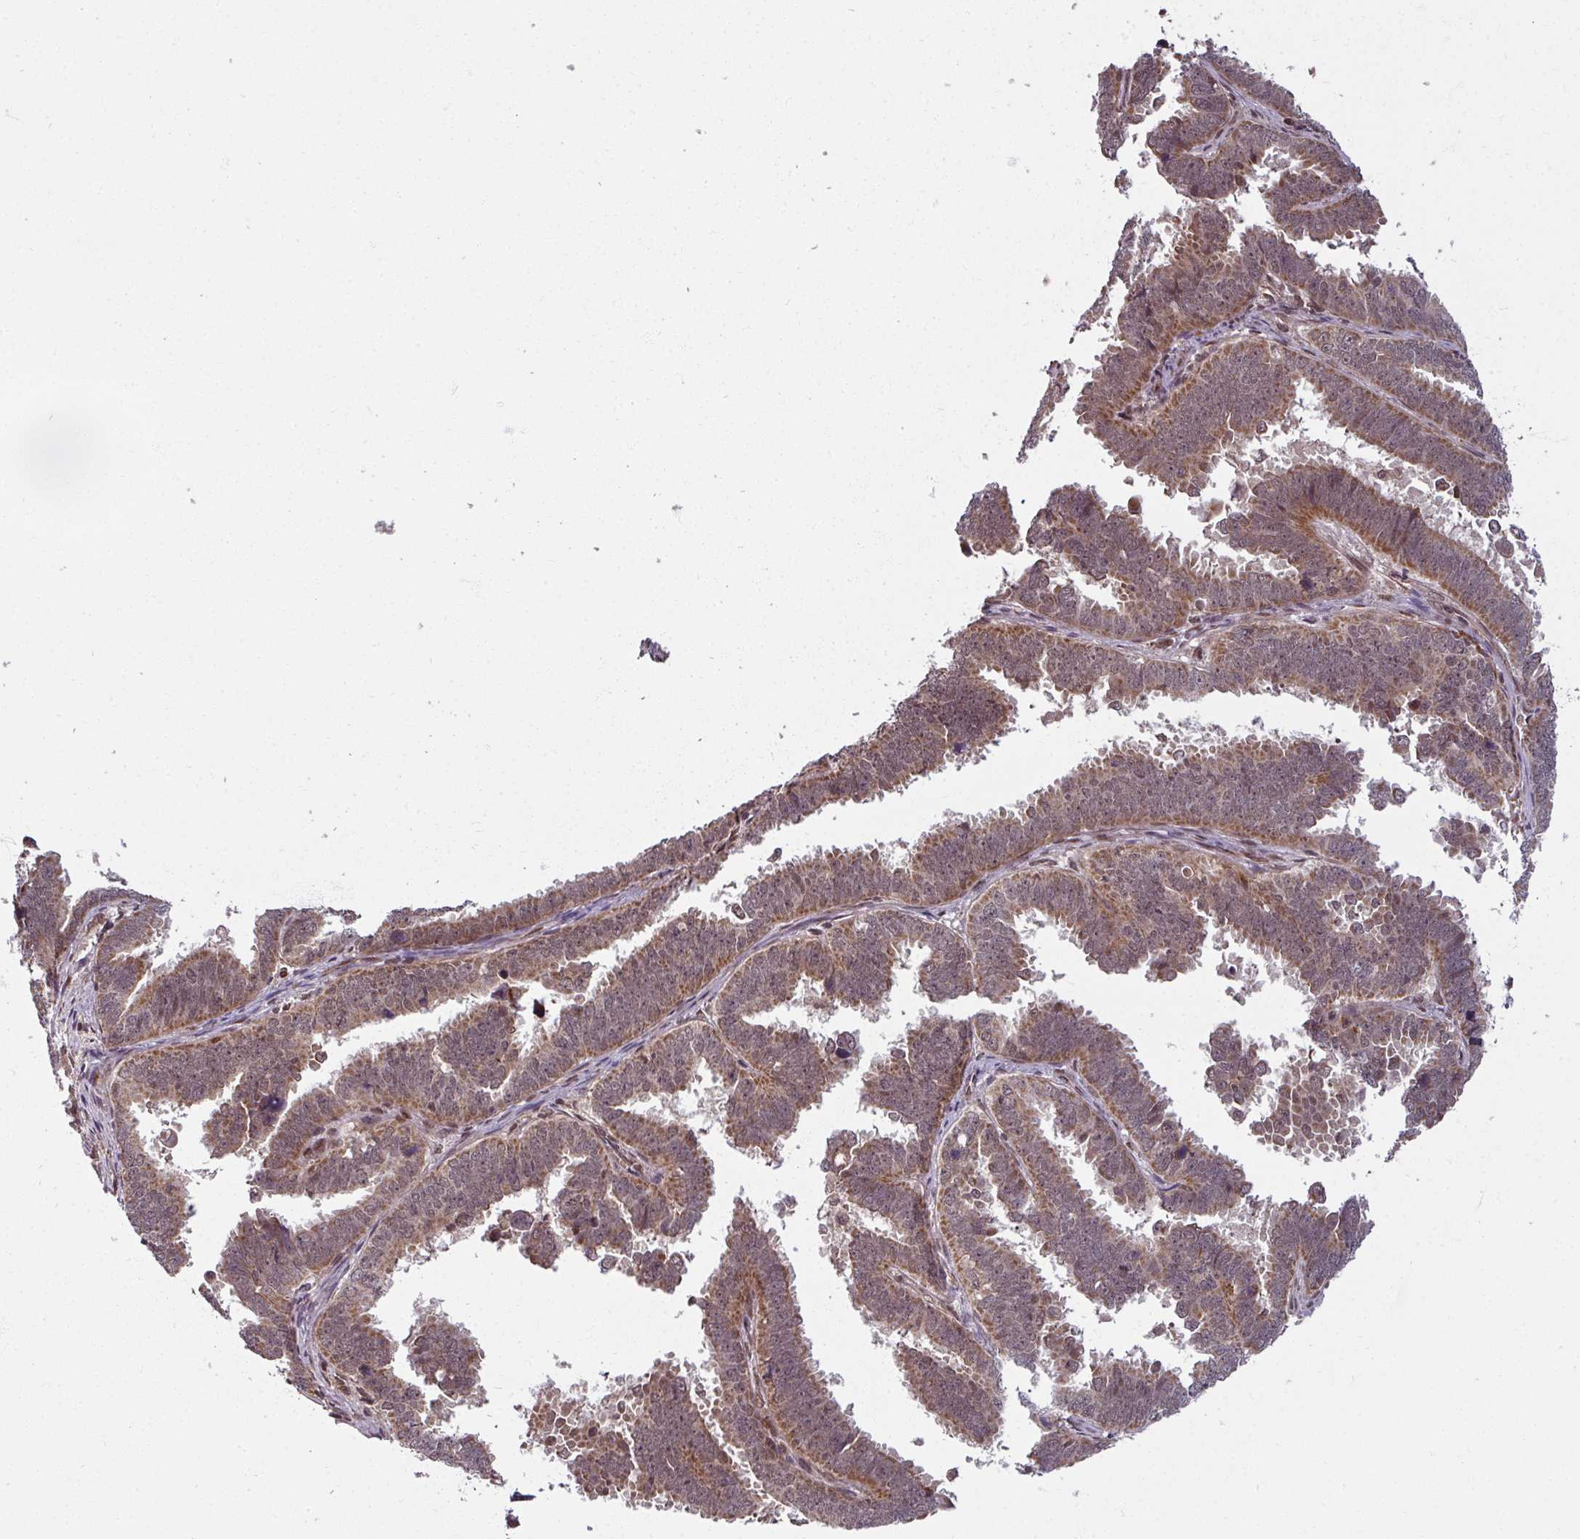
{"staining": {"intensity": "moderate", "quantity": ">75%", "location": "cytoplasmic/membranous,nuclear"}, "tissue": "endometrial cancer", "cell_type": "Tumor cells", "image_type": "cancer", "snomed": [{"axis": "morphology", "description": "Adenocarcinoma, NOS"}, {"axis": "topography", "description": "Endometrium"}], "caption": "A medium amount of moderate cytoplasmic/membranous and nuclear expression is appreciated in about >75% of tumor cells in endometrial adenocarcinoma tissue.", "gene": "SWI5", "patient": {"sex": "female", "age": 75}}